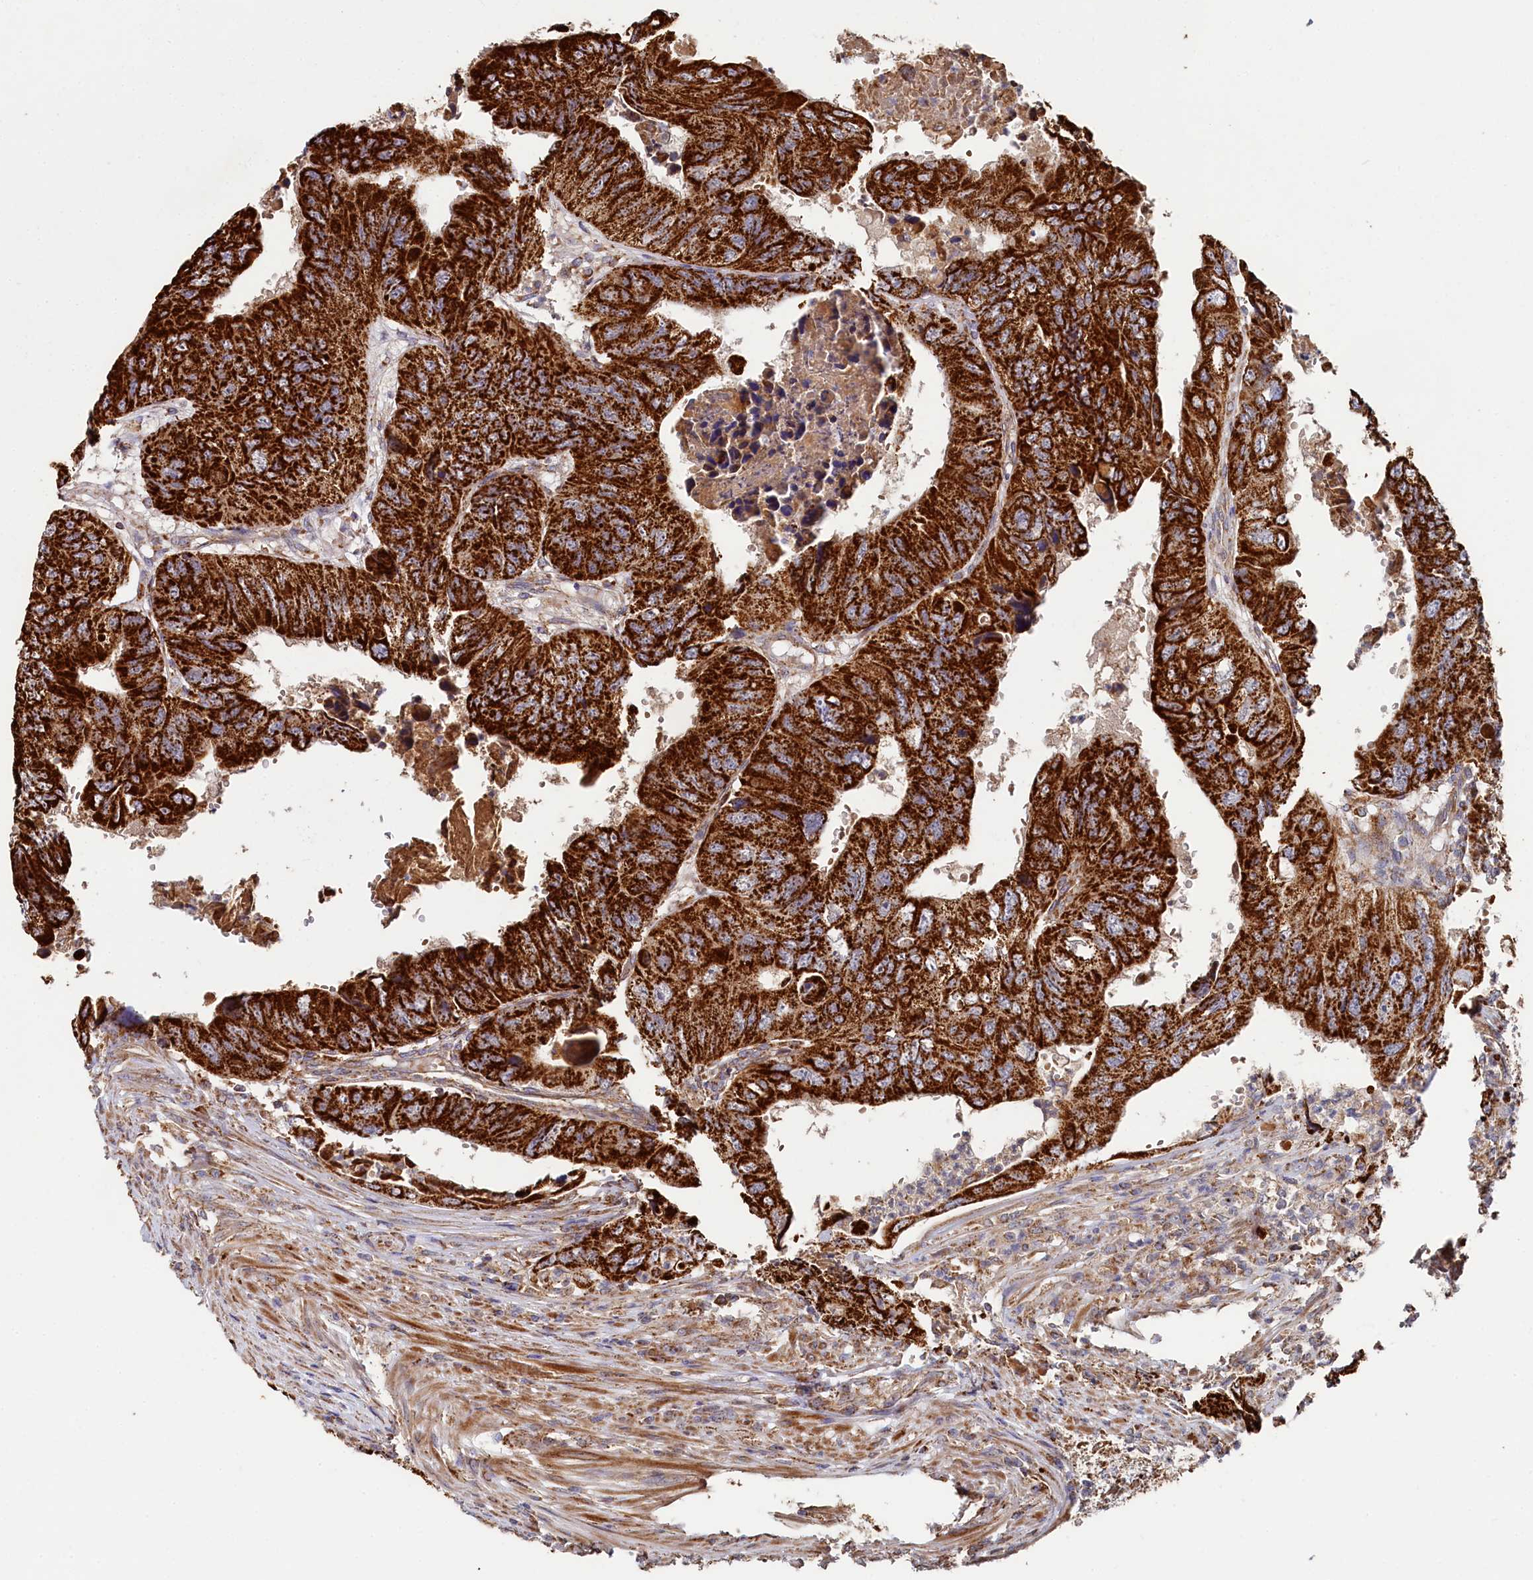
{"staining": {"intensity": "strong", "quantity": ">75%", "location": "cytoplasmic/membranous"}, "tissue": "colorectal cancer", "cell_type": "Tumor cells", "image_type": "cancer", "snomed": [{"axis": "morphology", "description": "Adenocarcinoma, NOS"}, {"axis": "topography", "description": "Rectum"}], "caption": "Tumor cells display strong cytoplasmic/membranous staining in approximately >75% of cells in colorectal cancer. Immunohistochemistry stains the protein of interest in brown and the nuclei are stained blue.", "gene": "HAUS2", "patient": {"sex": "male", "age": 63}}